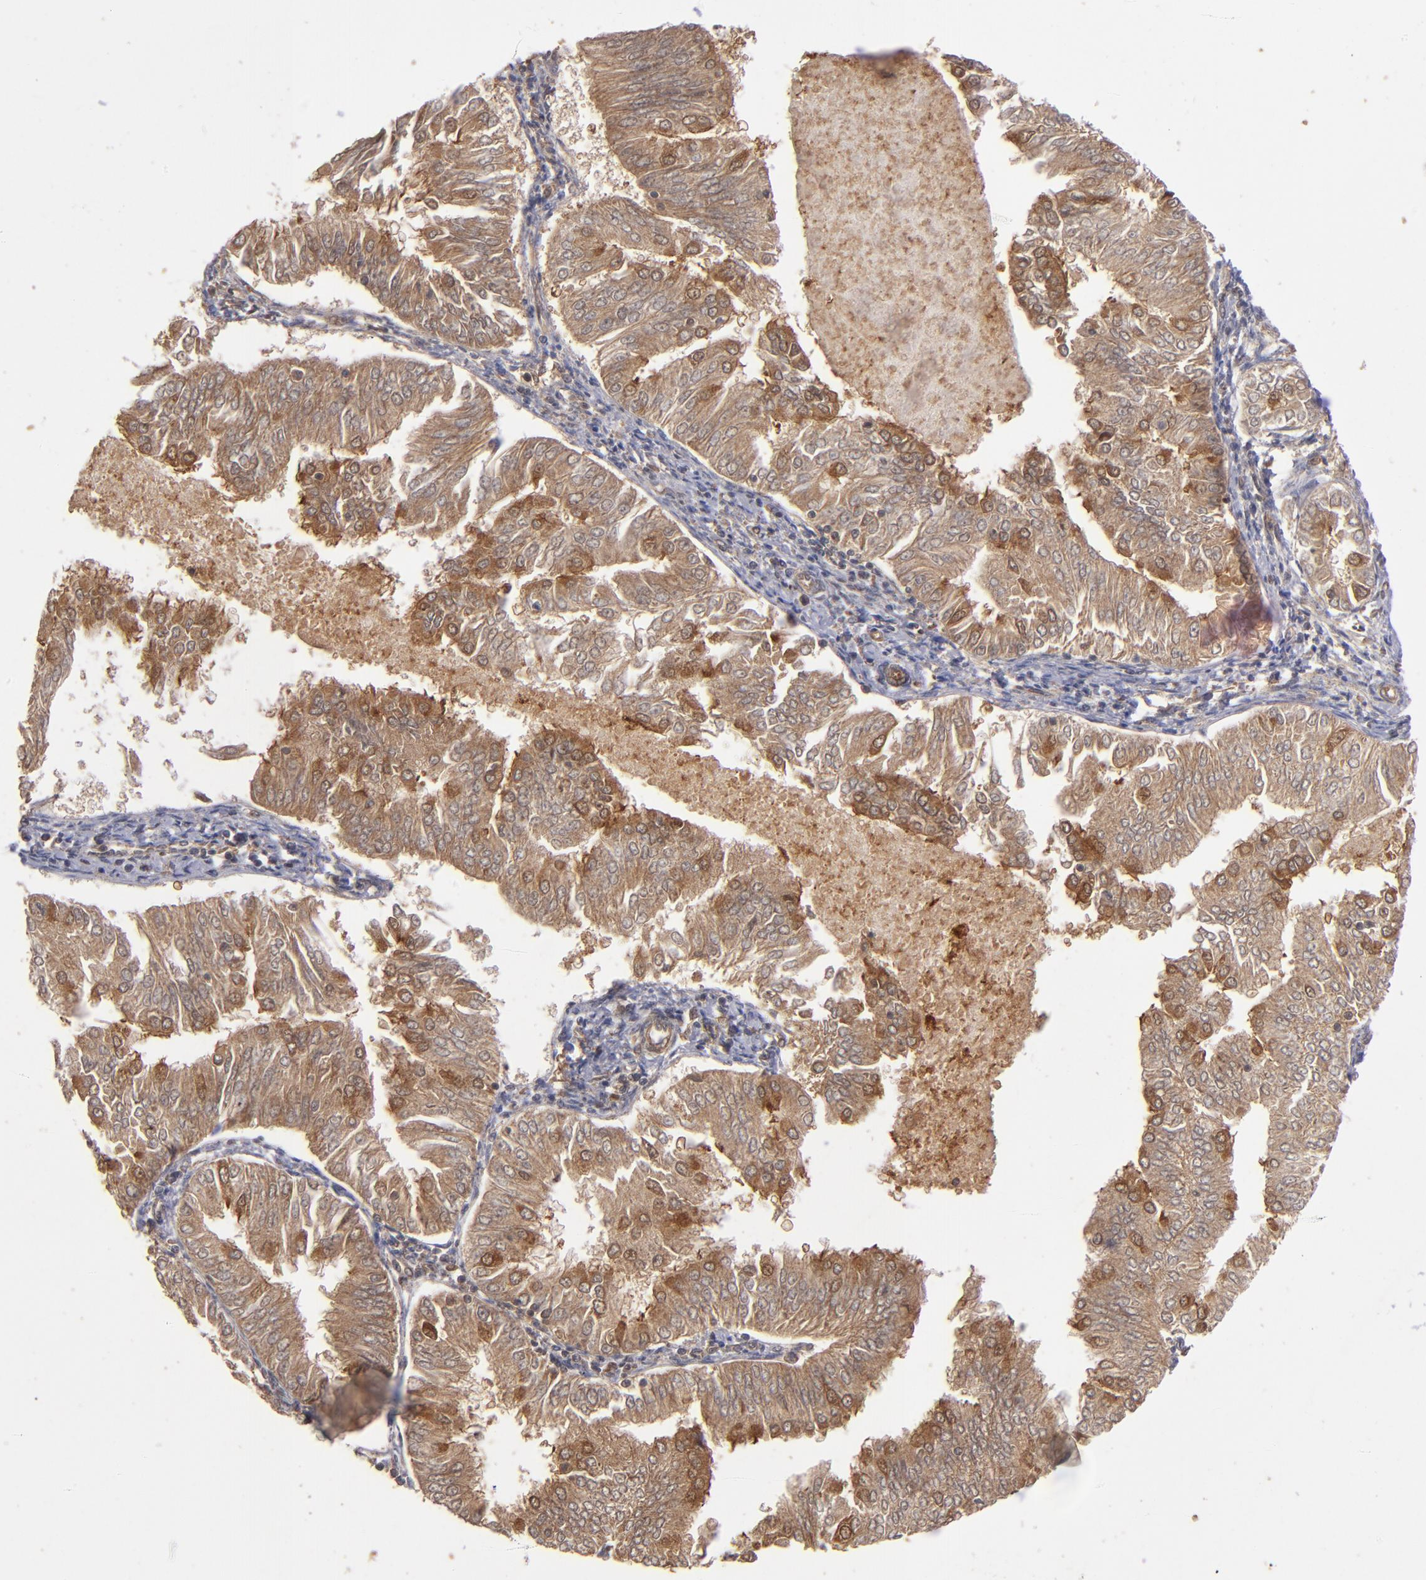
{"staining": {"intensity": "strong", "quantity": "25%-75%", "location": "cytoplasmic/membranous"}, "tissue": "endometrial cancer", "cell_type": "Tumor cells", "image_type": "cancer", "snomed": [{"axis": "morphology", "description": "Adenocarcinoma, NOS"}, {"axis": "topography", "description": "Endometrium"}], "caption": "Protein staining of endometrial cancer (adenocarcinoma) tissue shows strong cytoplasmic/membranous expression in approximately 25%-75% of tumor cells.", "gene": "BDKRB1", "patient": {"sex": "female", "age": 53}}